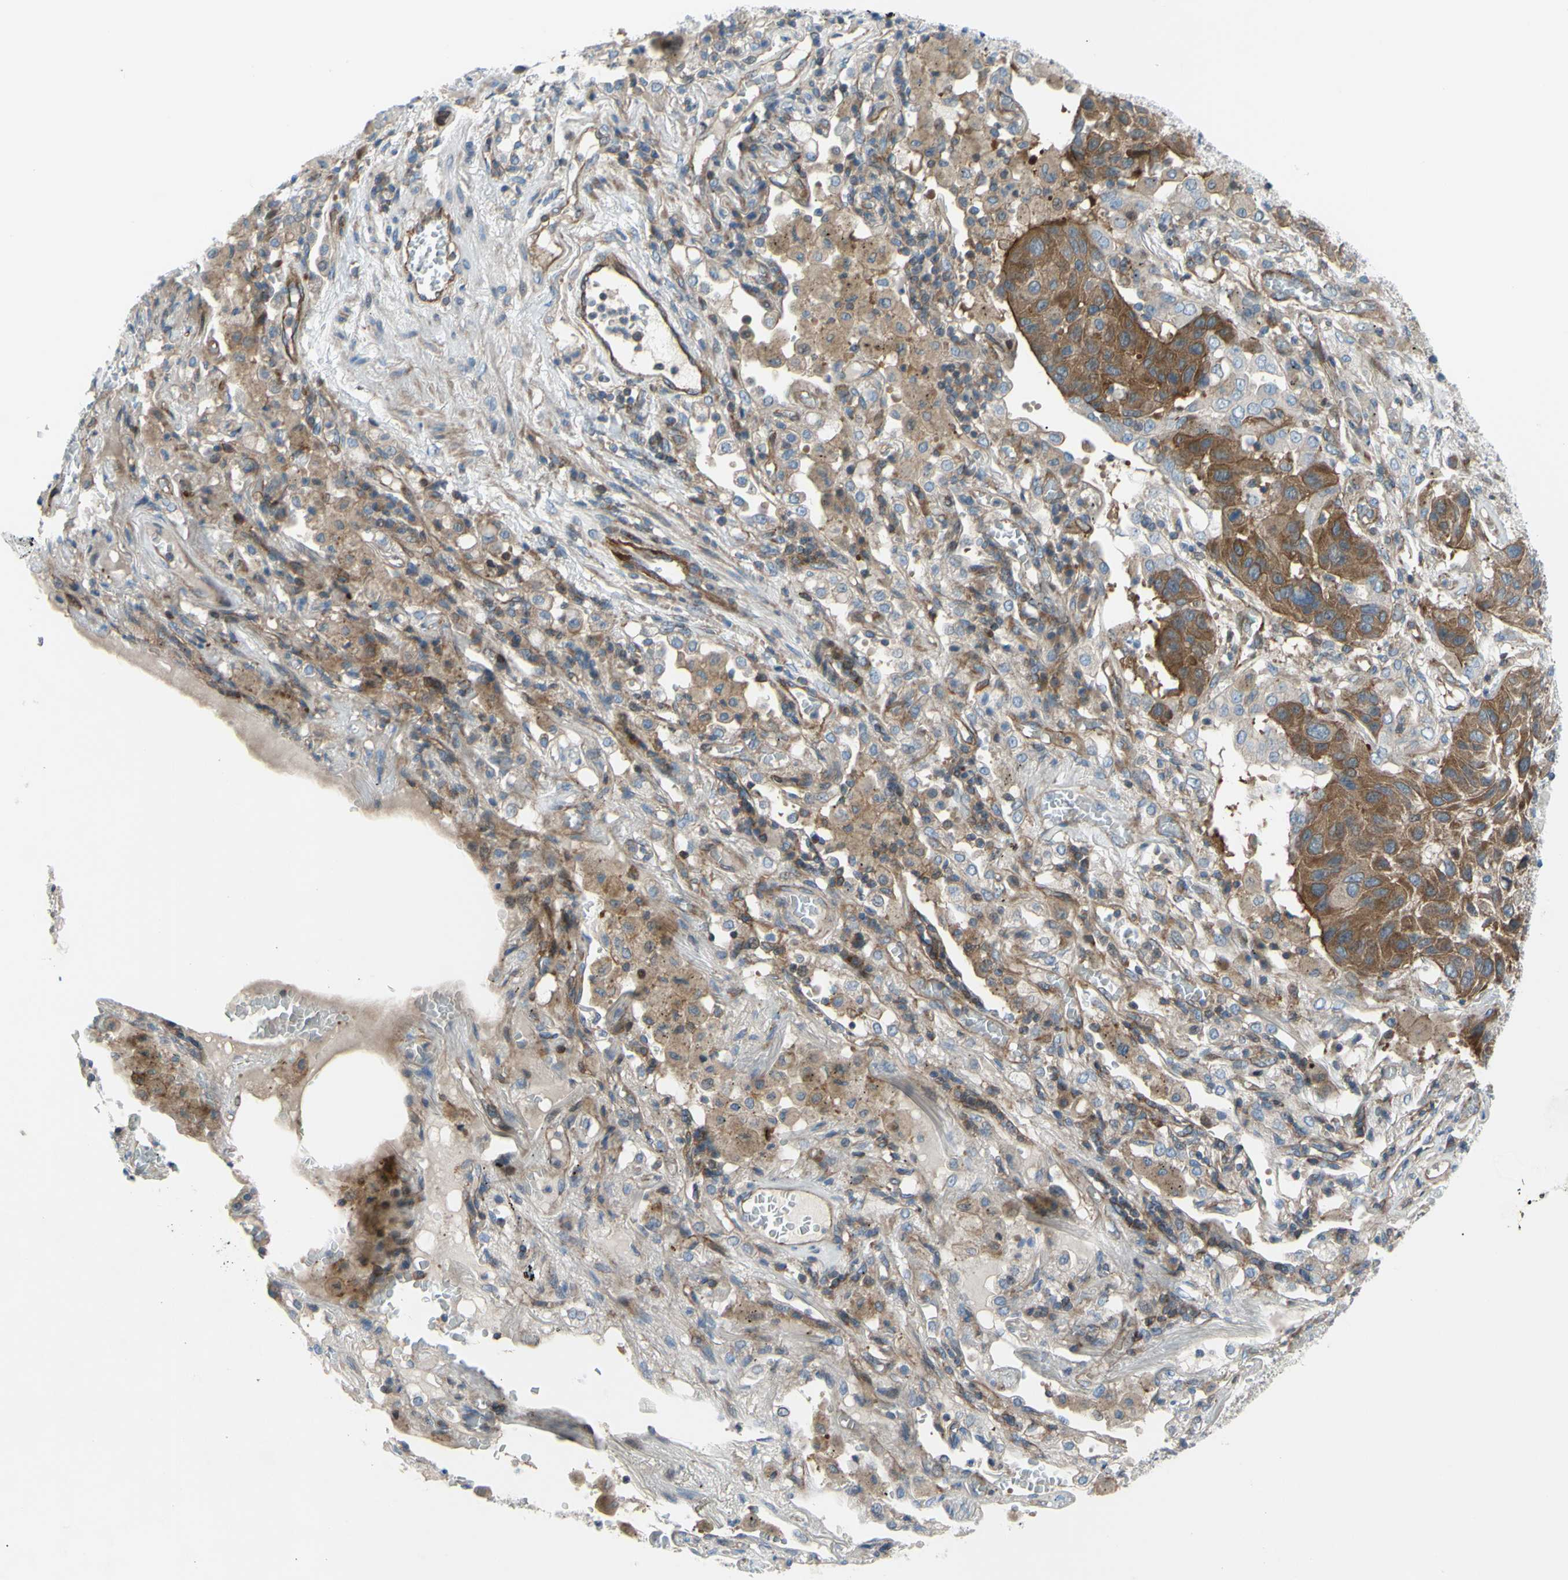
{"staining": {"intensity": "moderate", "quantity": ">75%", "location": "cytoplasmic/membranous"}, "tissue": "lung cancer", "cell_type": "Tumor cells", "image_type": "cancer", "snomed": [{"axis": "morphology", "description": "Squamous cell carcinoma, NOS"}, {"axis": "topography", "description": "Lung"}], "caption": "Human squamous cell carcinoma (lung) stained with a protein marker displays moderate staining in tumor cells.", "gene": "PAK2", "patient": {"sex": "male", "age": 57}}